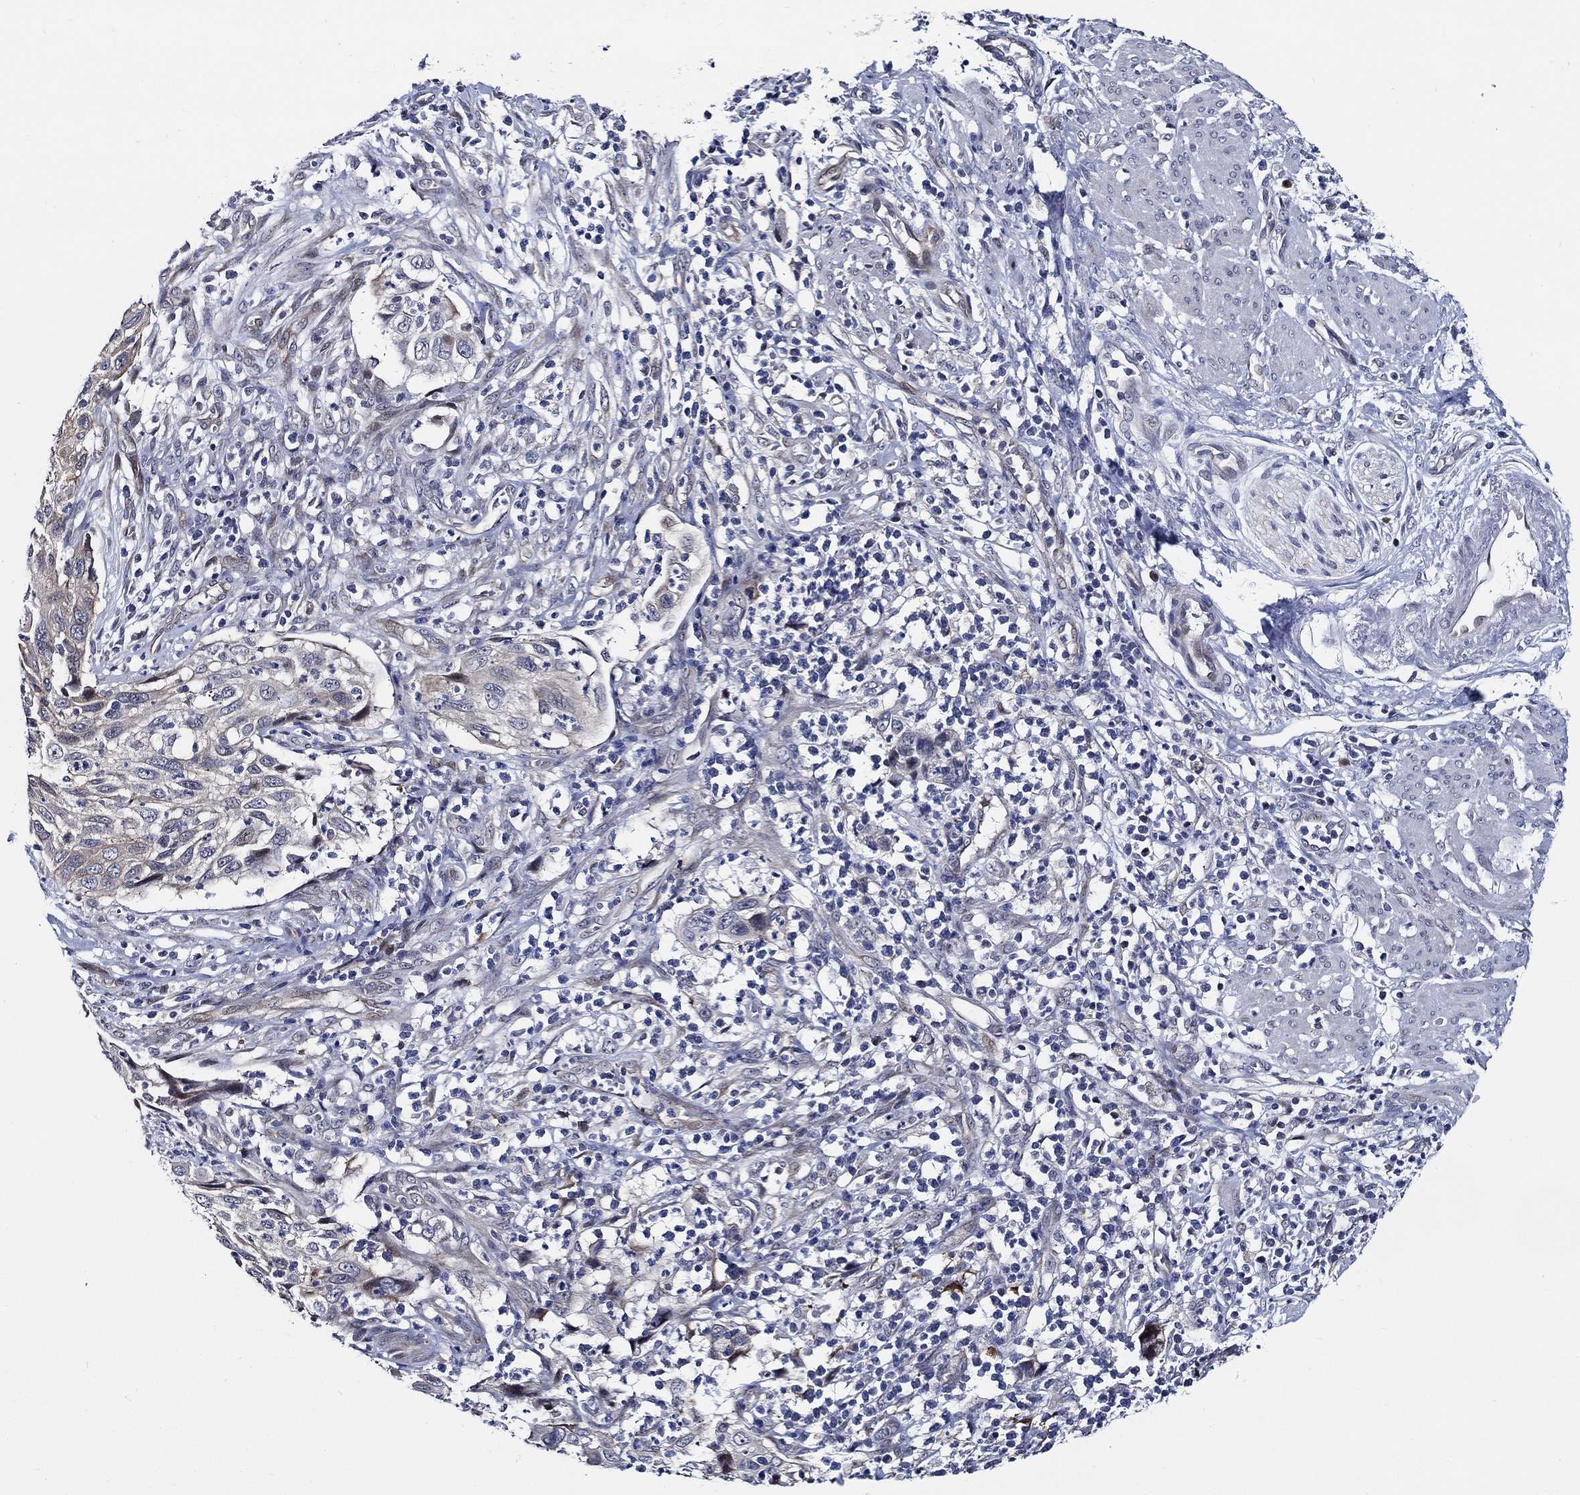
{"staining": {"intensity": "weak", "quantity": "<25%", "location": "cytoplasmic/membranous"}, "tissue": "cervical cancer", "cell_type": "Tumor cells", "image_type": "cancer", "snomed": [{"axis": "morphology", "description": "Squamous cell carcinoma, NOS"}, {"axis": "topography", "description": "Cervix"}], "caption": "There is no significant positivity in tumor cells of cervical cancer.", "gene": "C8orf48", "patient": {"sex": "female", "age": 70}}